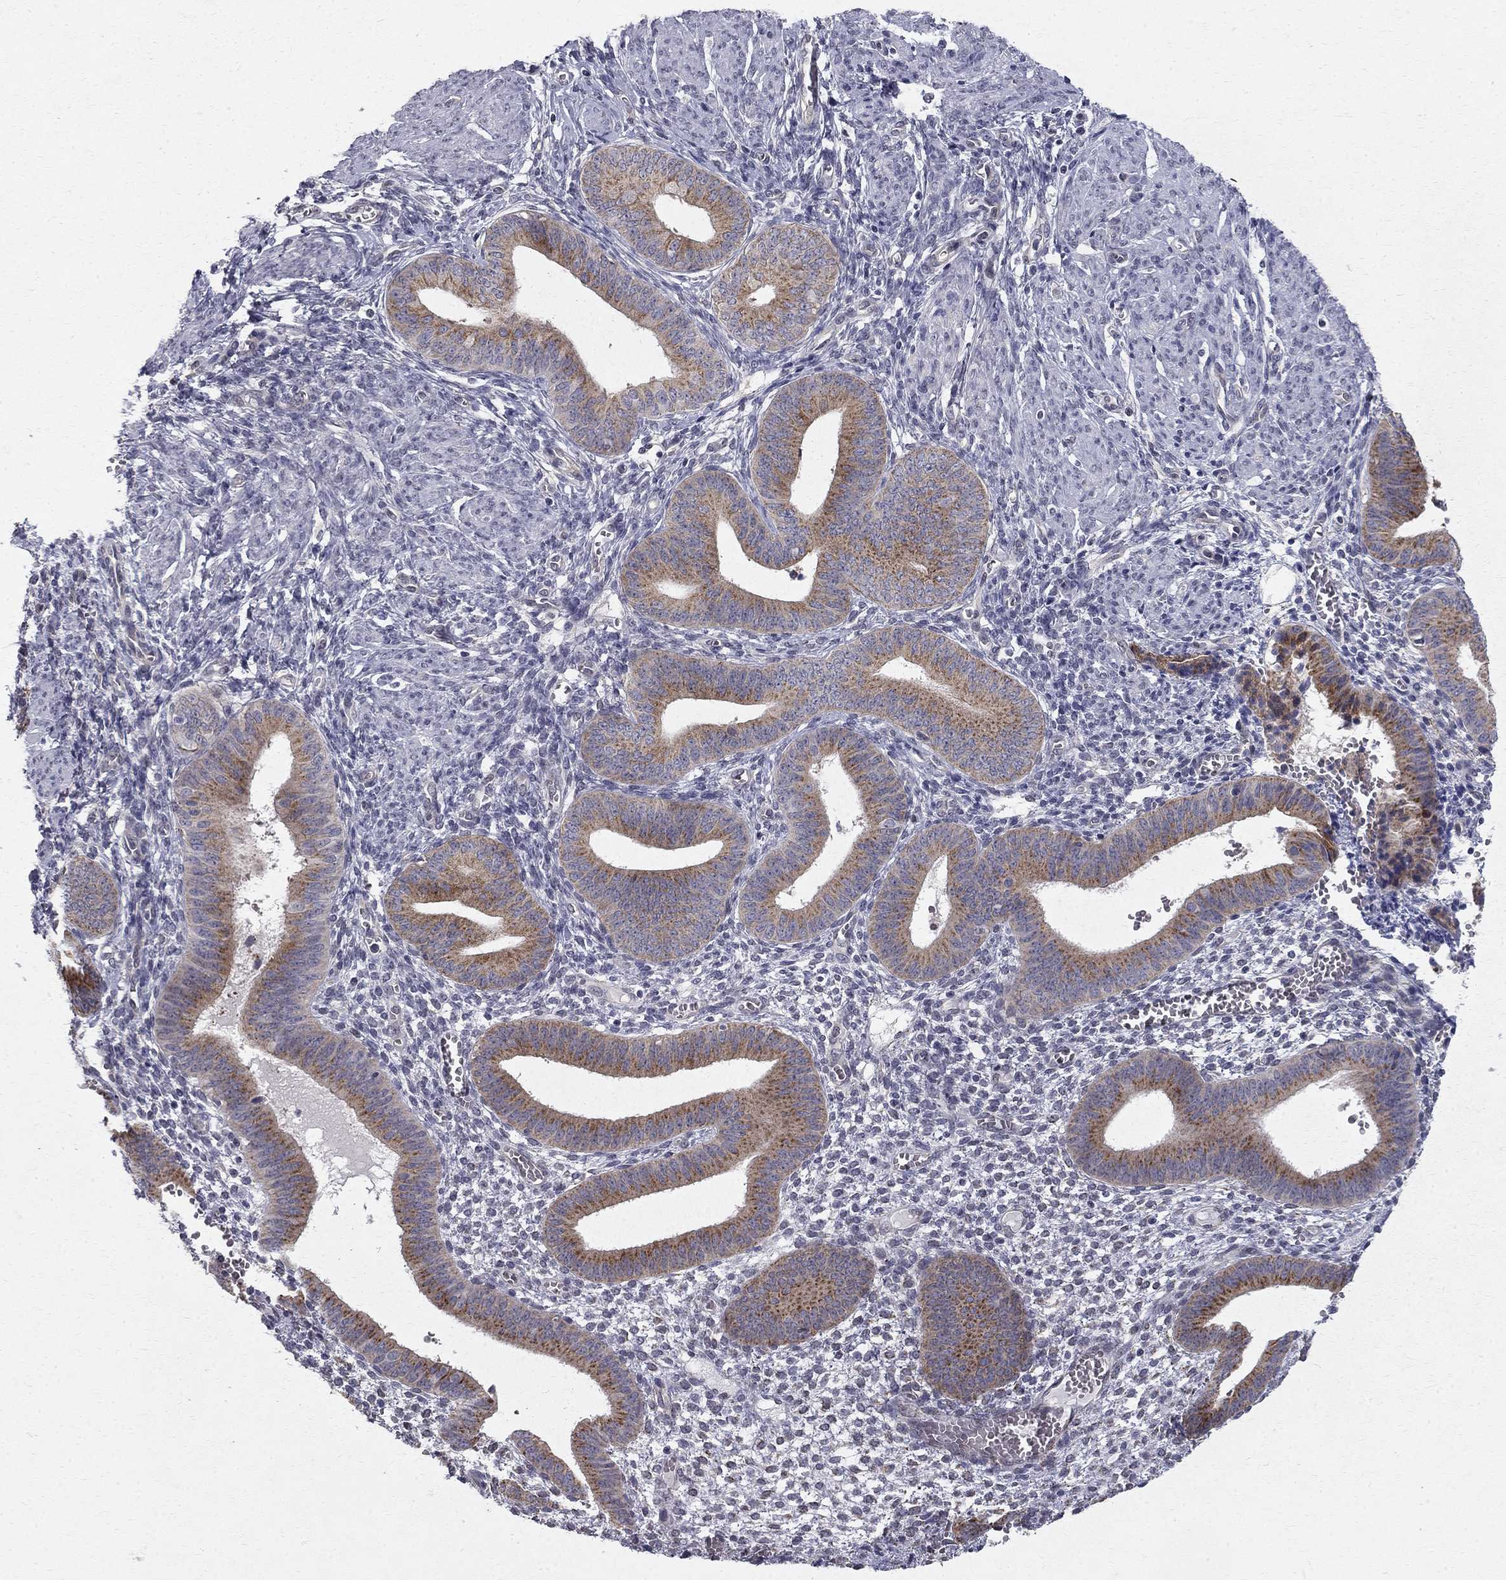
{"staining": {"intensity": "negative", "quantity": "none", "location": "none"}, "tissue": "endometrium", "cell_type": "Cells in endometrial stroma", "image_type": "normal", "snomed": [{"axis": "morphology", "description": "Normal tissue, NOS"}, {"axis": "topography", "description": "Endometrium"}], "caption": "Cells in endometrial stroma are negative for brown protein staining in benign endometrium. The staining was performed using DAB to visualize the protein expression in brown, while the nuclei were stained in blue with hematoxylin (Magnification: 20x).", "gene": "CLIC6", "patient": {"sex": "female", "age": 42}}